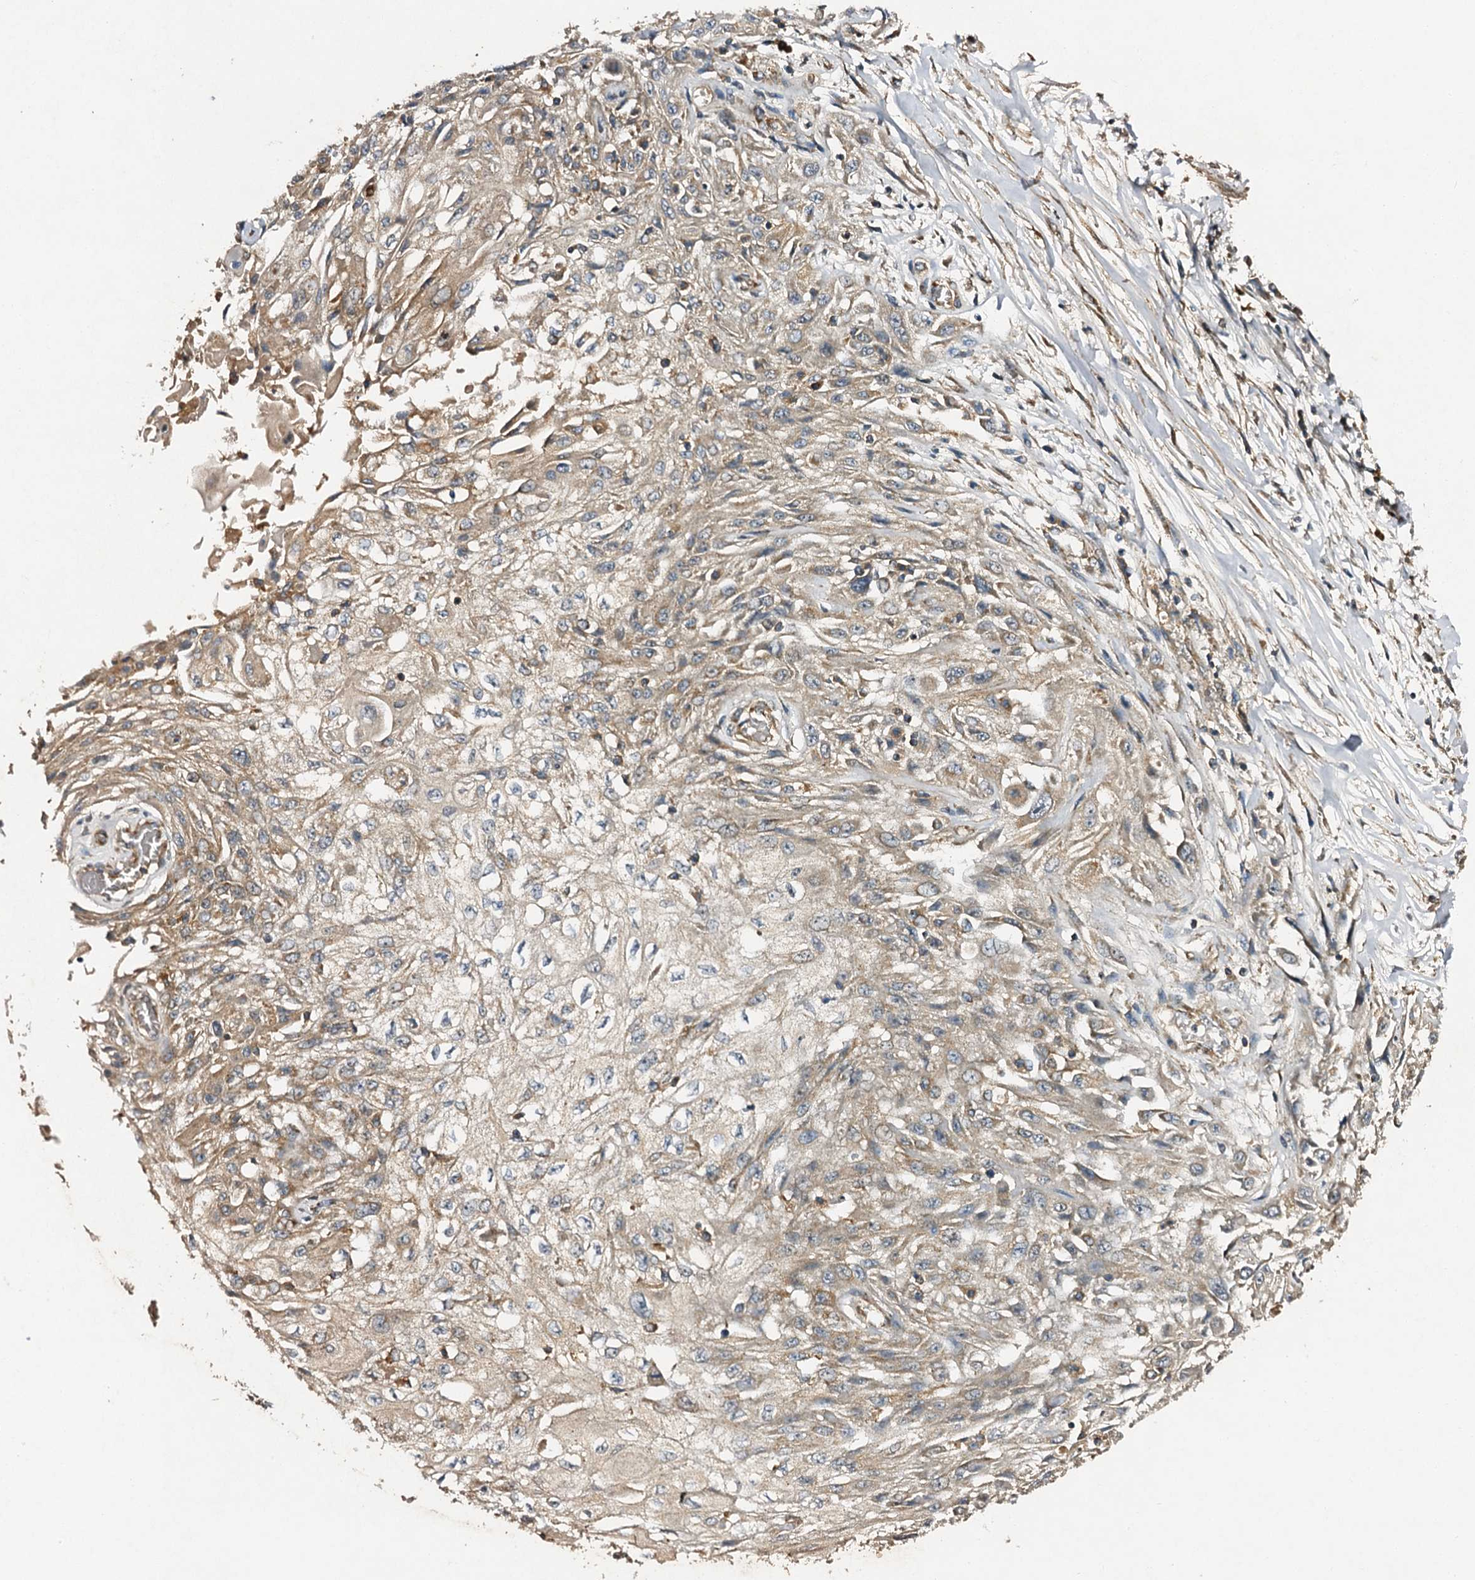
{"staining": {"intensity": "weak", "quantity": "25%-75%", "location": "cytoplasmic/membranous"}, "tissue": "skin cancer", "cell_type": "Tumor cells", "image_type": "cancer", "snomed": [{"axis": "morphology", "description": "Squamous cell carcinoma, NOS"}, {"axis": "morphology", "description": "Squamous cell carcinoma, metastatic, NOS"}, {"axis": "topography", "description": "Skin"}, {"axis": "topography", "description": "Lymph node"}], "caption": "DAB (3,3'-diaminobenzidine) immunohistochemical staining of human skin cancer shows weak cytoplasmic/membranous protein expression in about 25%-75% of tumor cells.", "gene": "NDUFA13", "patient": {"sex": "male", "age": 75}}